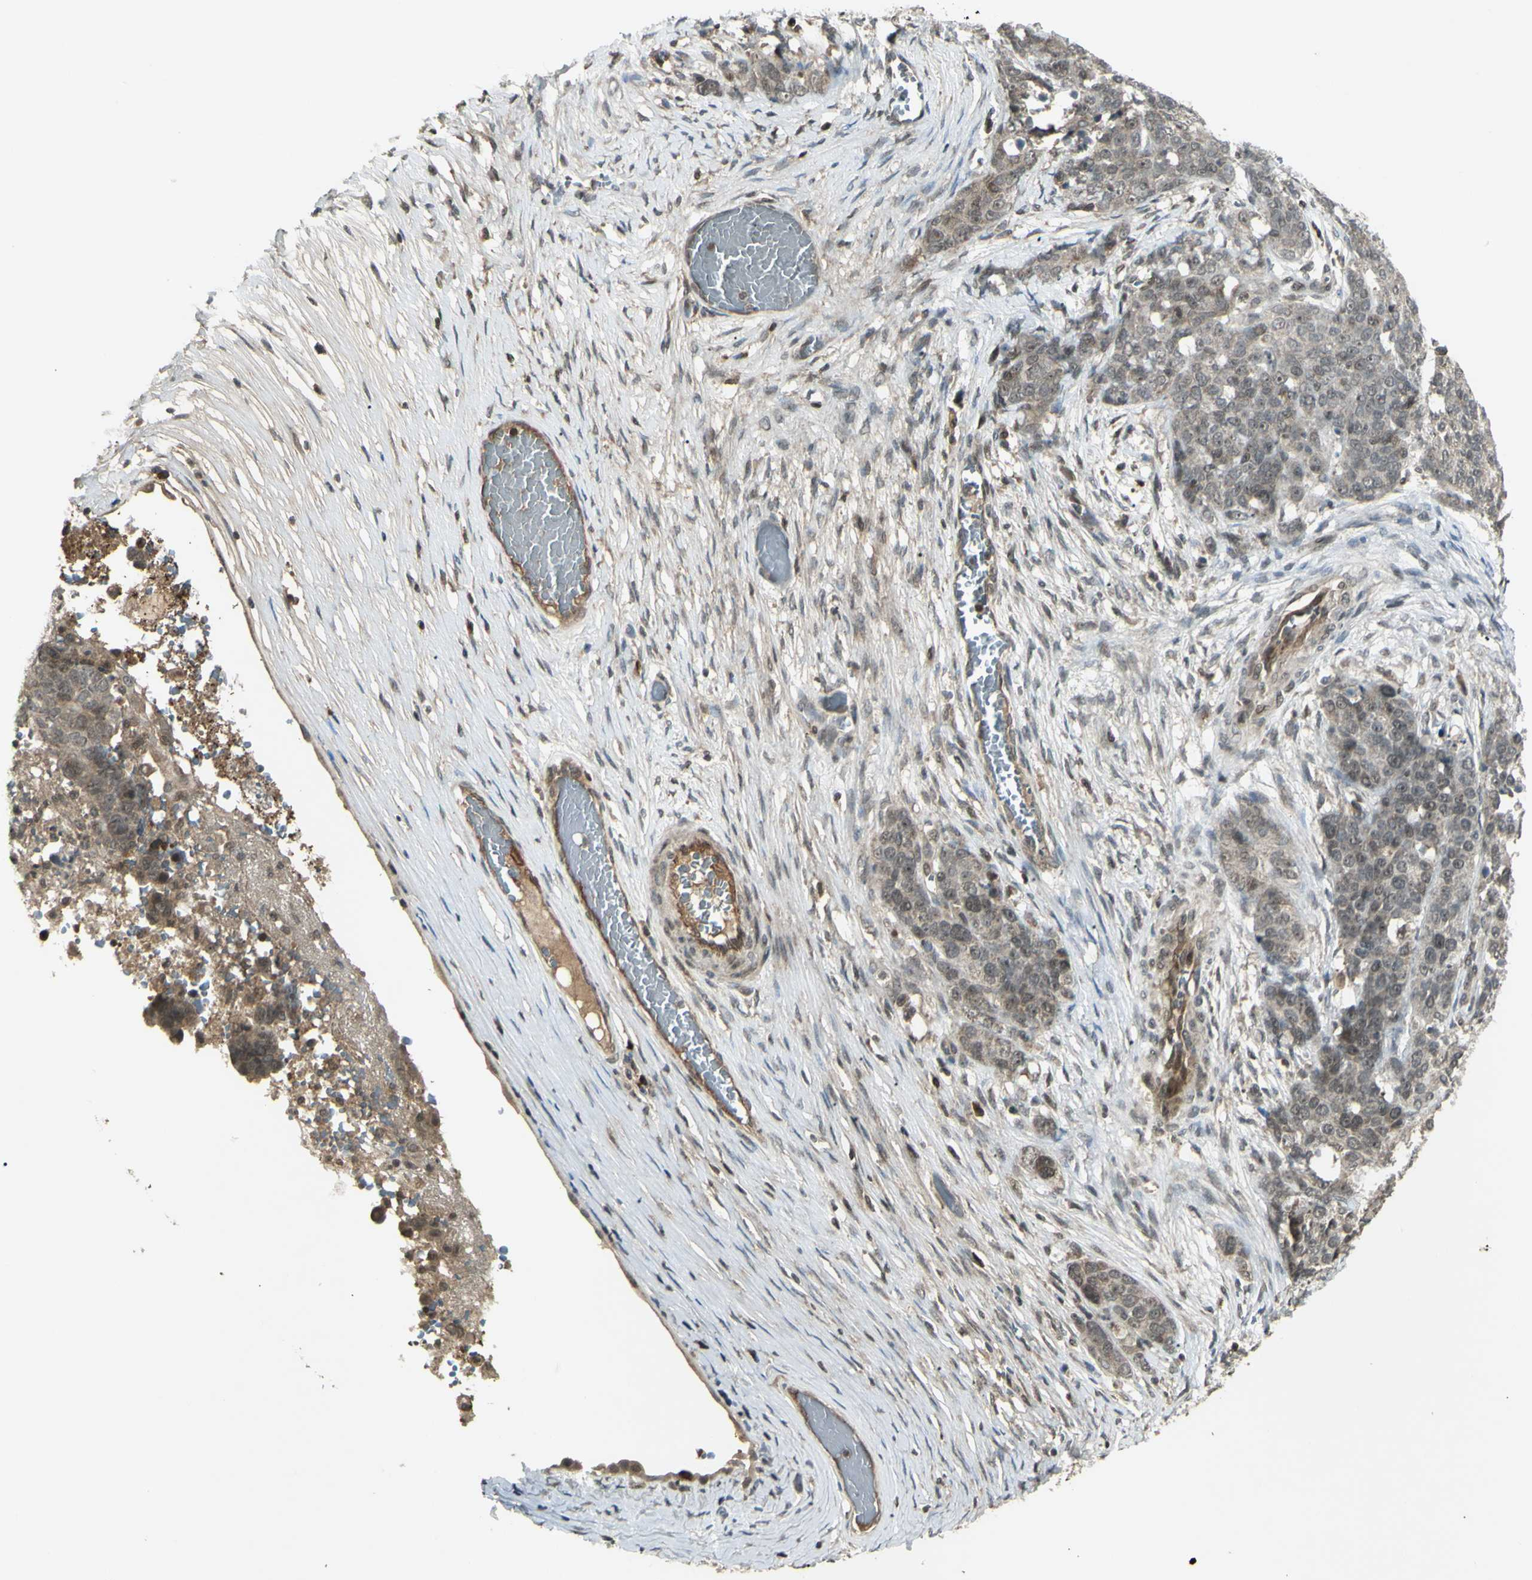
{"staining": {"intensity": "weak", "quantity": ">75%", "location": "cytoplasmic/membranous"}, "tissue": "ovarian cancer", "cell_type": "Tumor cells", "image_type": "cancer", "snomed": [{"axis": "morphology", "description": "Cystadenocarcinoma, serous, NOS"}, {"axis": "topography", "description": "Ovary"}], "caption": "Protein staining by IHC reveals weak cytoplasmic/membranous staining in about >75% of tumor cells in ovarian cancer (serous cystadenocarcinoma).", "gene": "BLNK", "patient": {"sex": "female", "age": 44}}